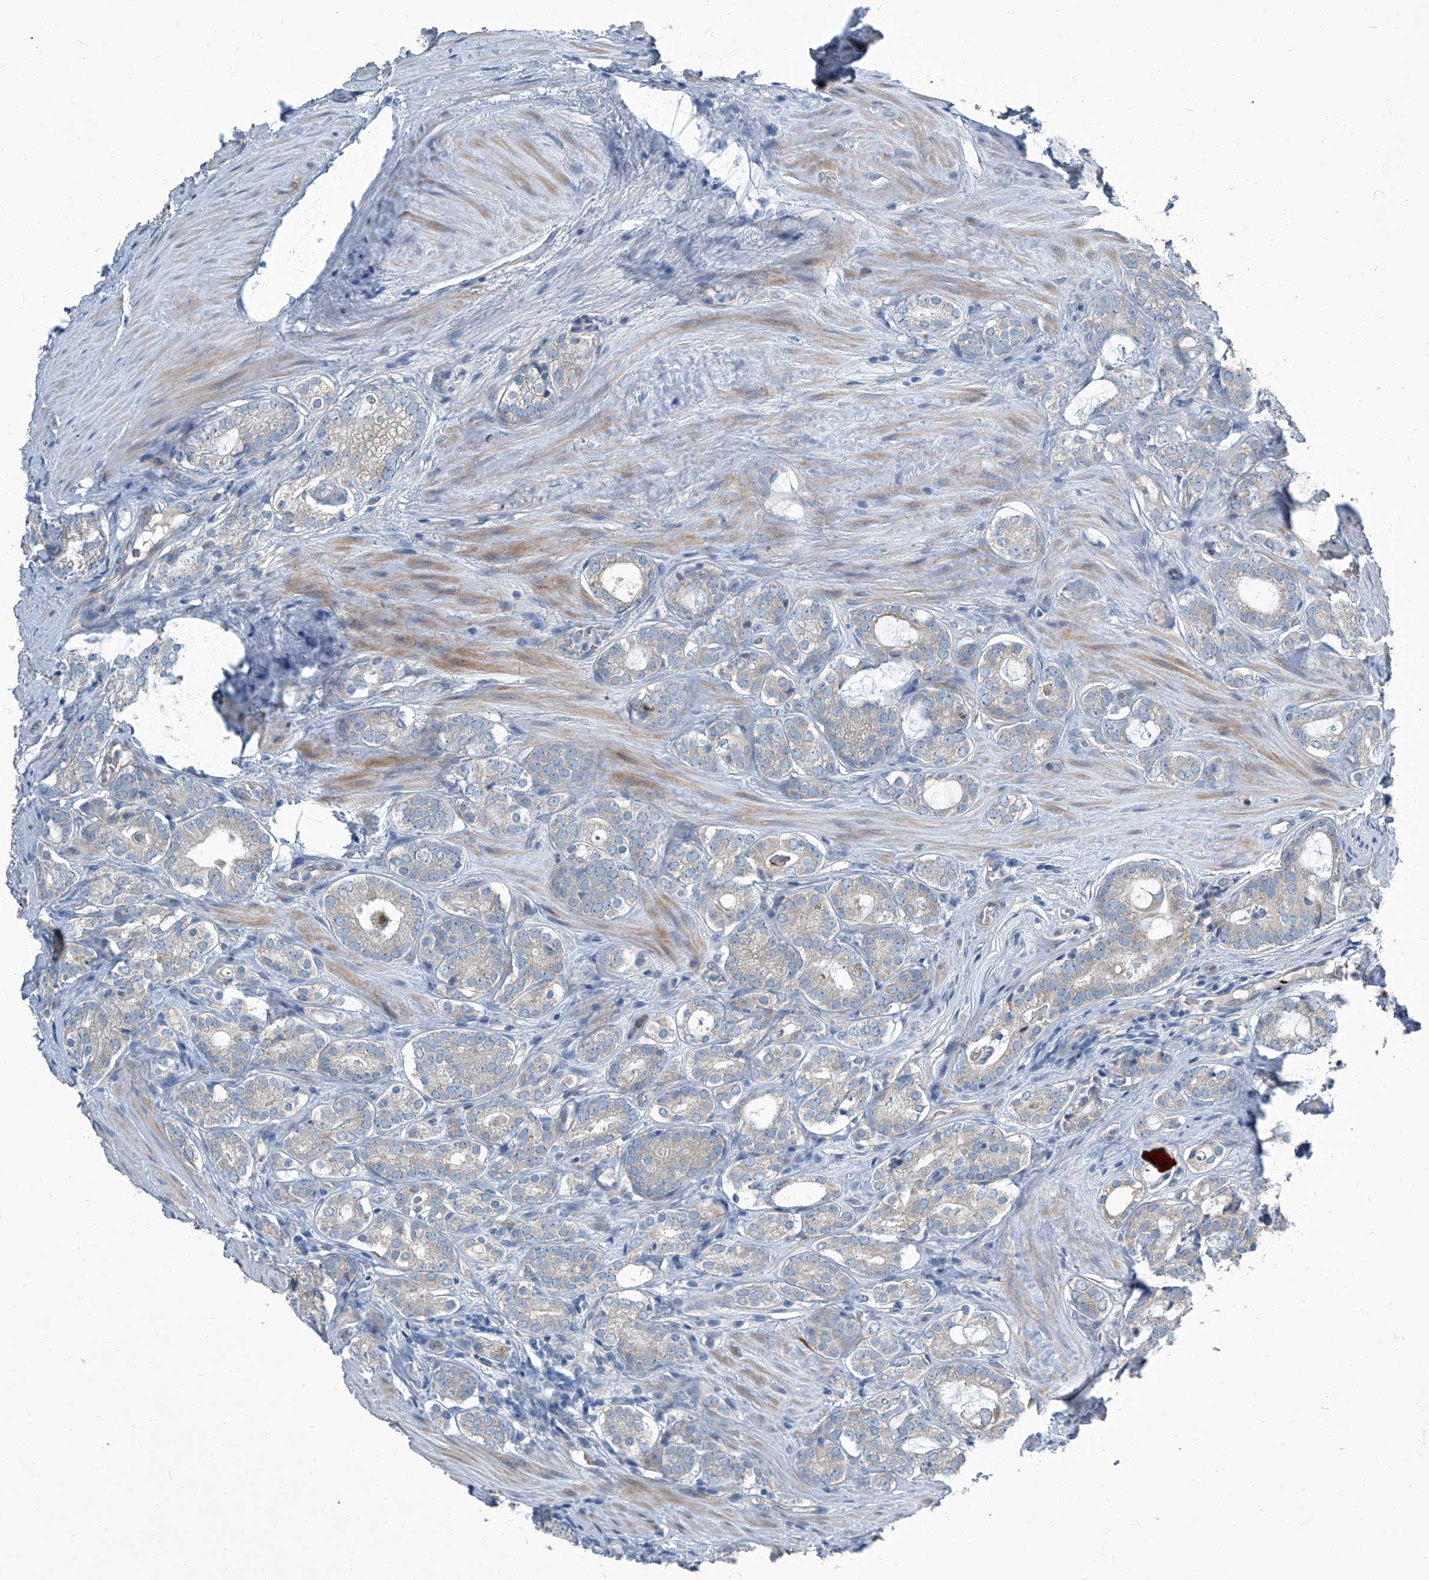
{"staining": {"intensity": "weak", "quantity": "<25%", "location": "cytoplasmic/membranous"}, "tissue": "prostate cancer", "cell_type": "Tumor cells", "image_type": "cancer", "snomed": [{"axis": "morphology", "description": "Adenocarcinoma, High grade"}, {"axis": "topography", "description": "Prostate"}], "caption": "Tumor cells show no significant positivity in prostate cancer (adenocarcinoma (high-grade)). (DAB immunohistochemistry, high magnification).", "gene": "SLC26A11", "patient": {"sex": "male", "age": 63}}